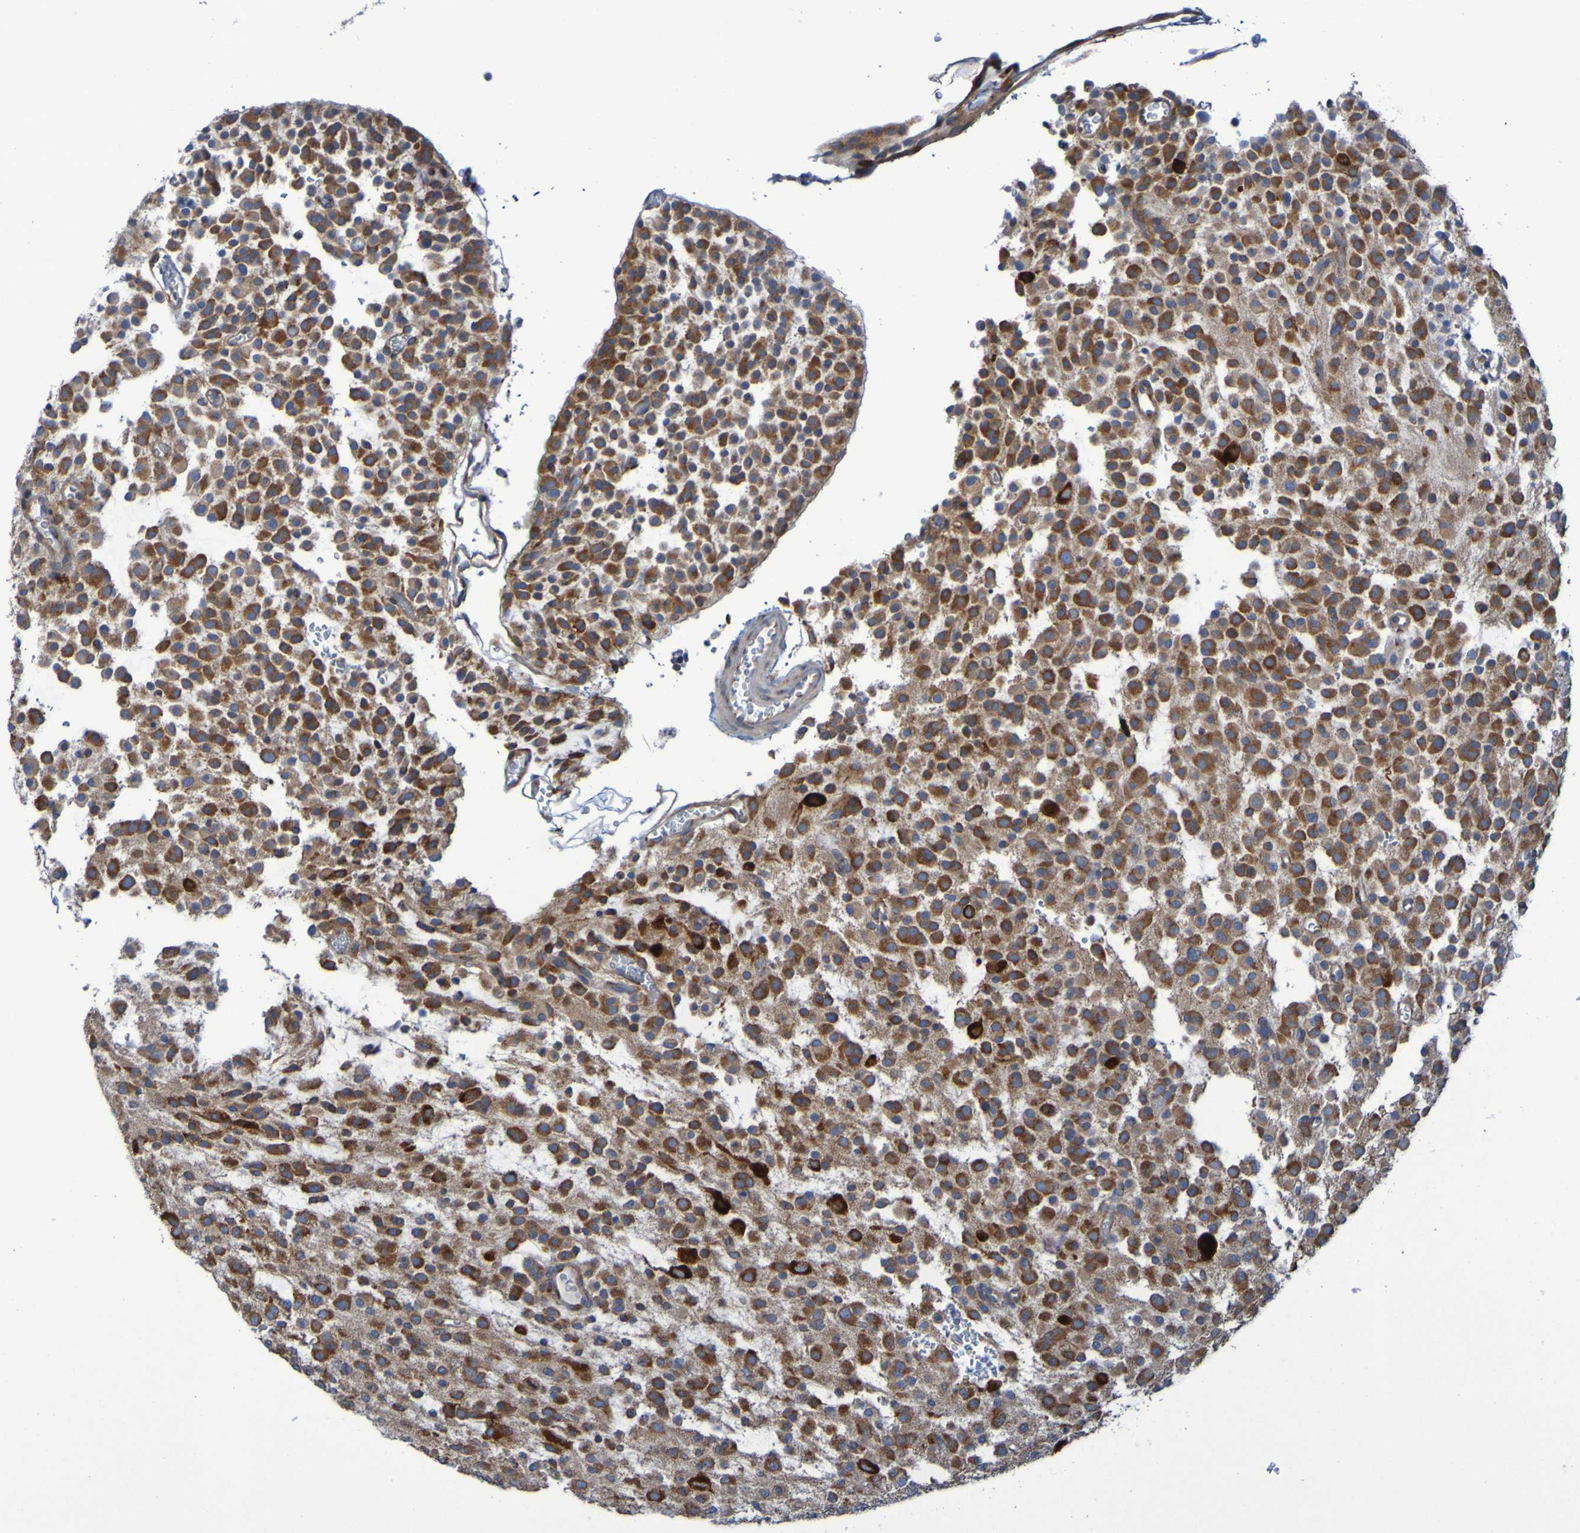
{"staining": {"intensity": "moderate", "quantity": ">75%", "location": "cytoplasmic/membranous"}, "tissue": "glioma", "cell_type": "Tumor cells", "image_type": "cancer", "snomed": [{"axis": "morphology", "description": "Glioma, malignant, Low grade"}, {"axis": "topography", "description": "Brain"}], "caption": "A histopathology image showing moderate cytoplasmic/membranous expression in approximately >75% of tumor cells in glioma, as visualized by brown immunohistochemical staining.", "gene": "FKBP3", "patient": {"sex": "male", "age": 38}}